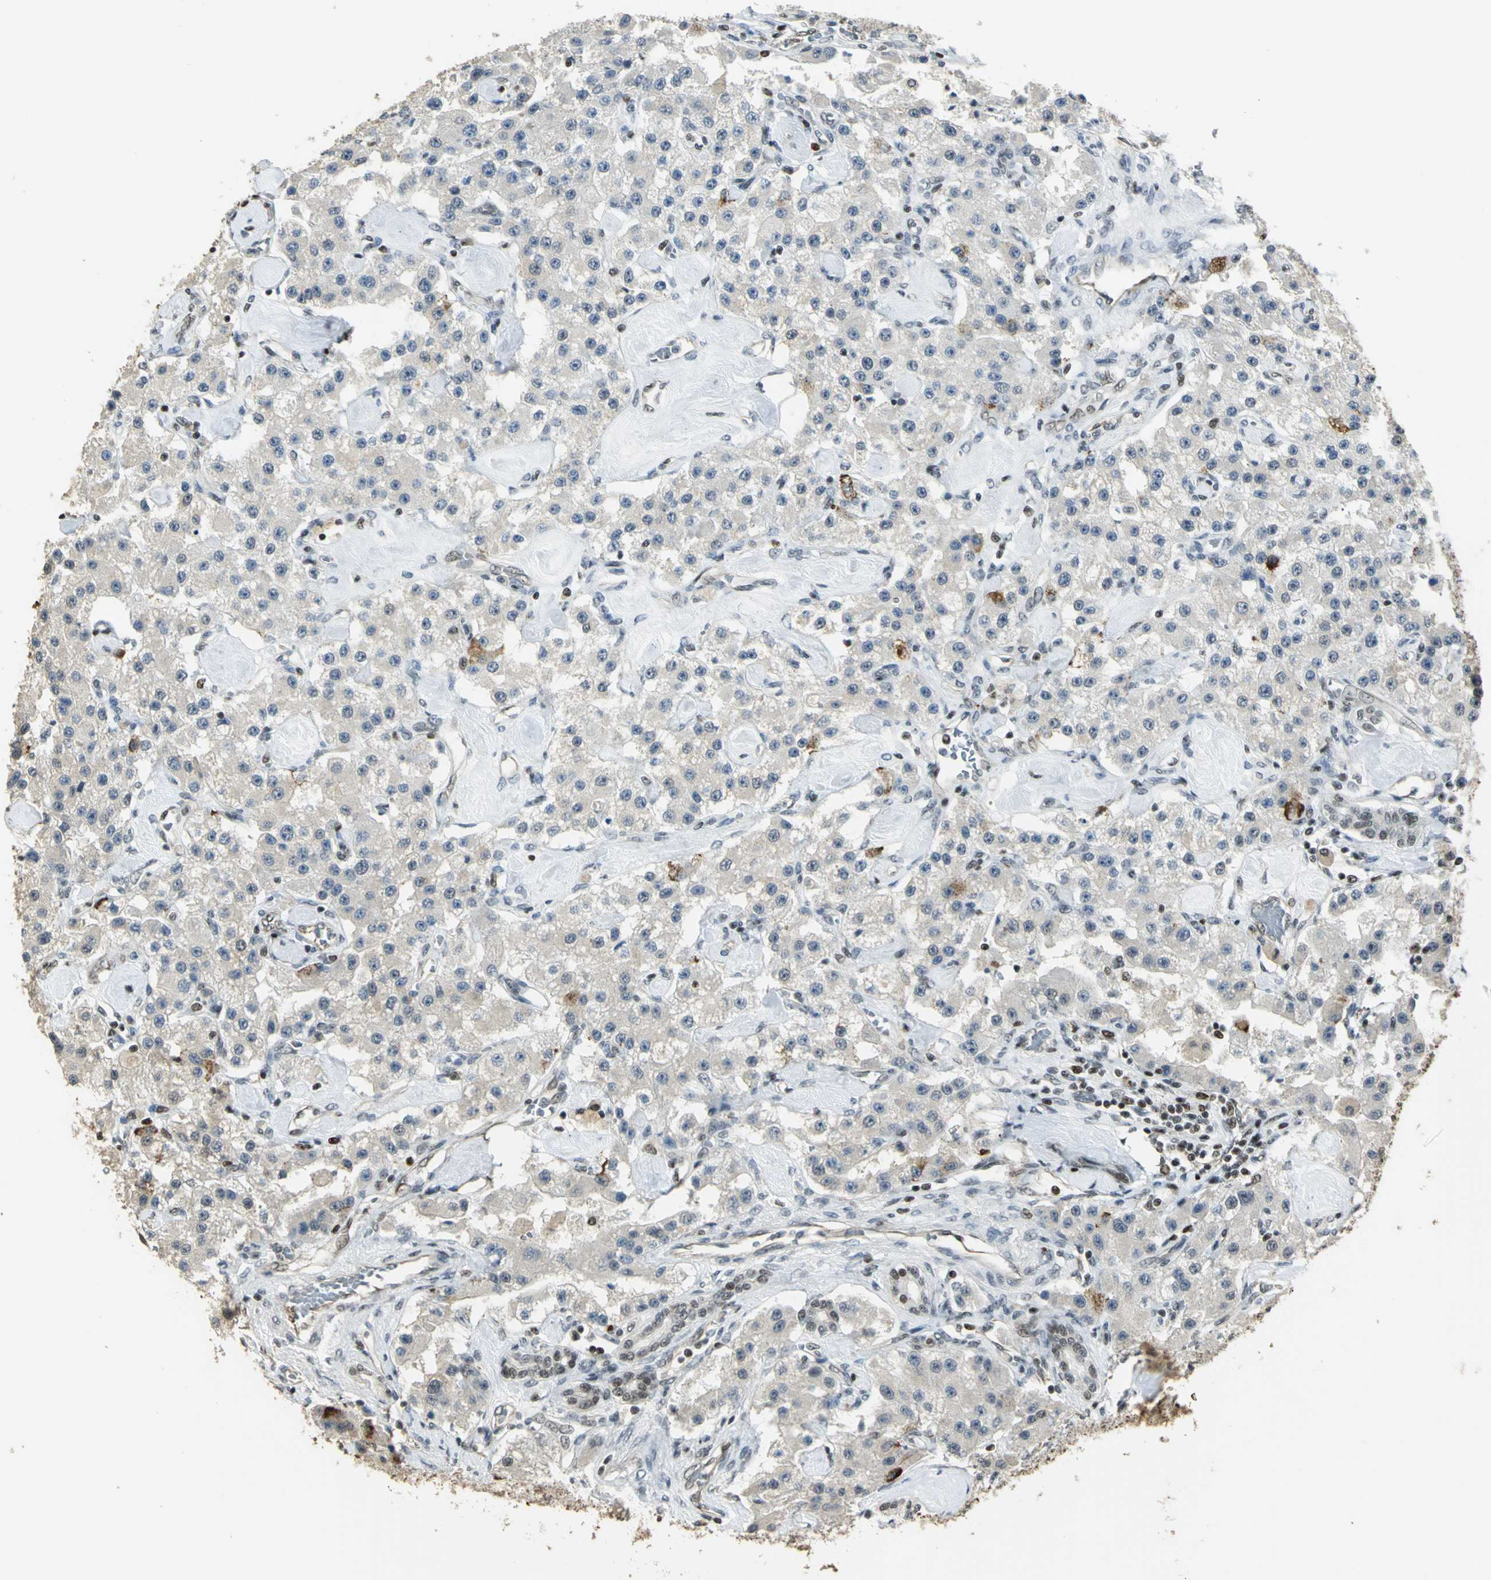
{"staining": {"intensity": "negative", "quantity": "none", "location": "none"}, "tissue": "carcinoid", "cell_type": "Tumor cells", "image_type": "cancer", "snomed": [{"axis": "morphology", "description": "Carcinoid, malignant, NOS"}, {"axis": "topography", "description": "Pancreas"}], "caption": "IHC micrograph of carcinoid stained for a protein (brown), which reveals no expression in tumor cells.", "gene": "ELF1", "patient": {"sex": "male", "age": 41}}